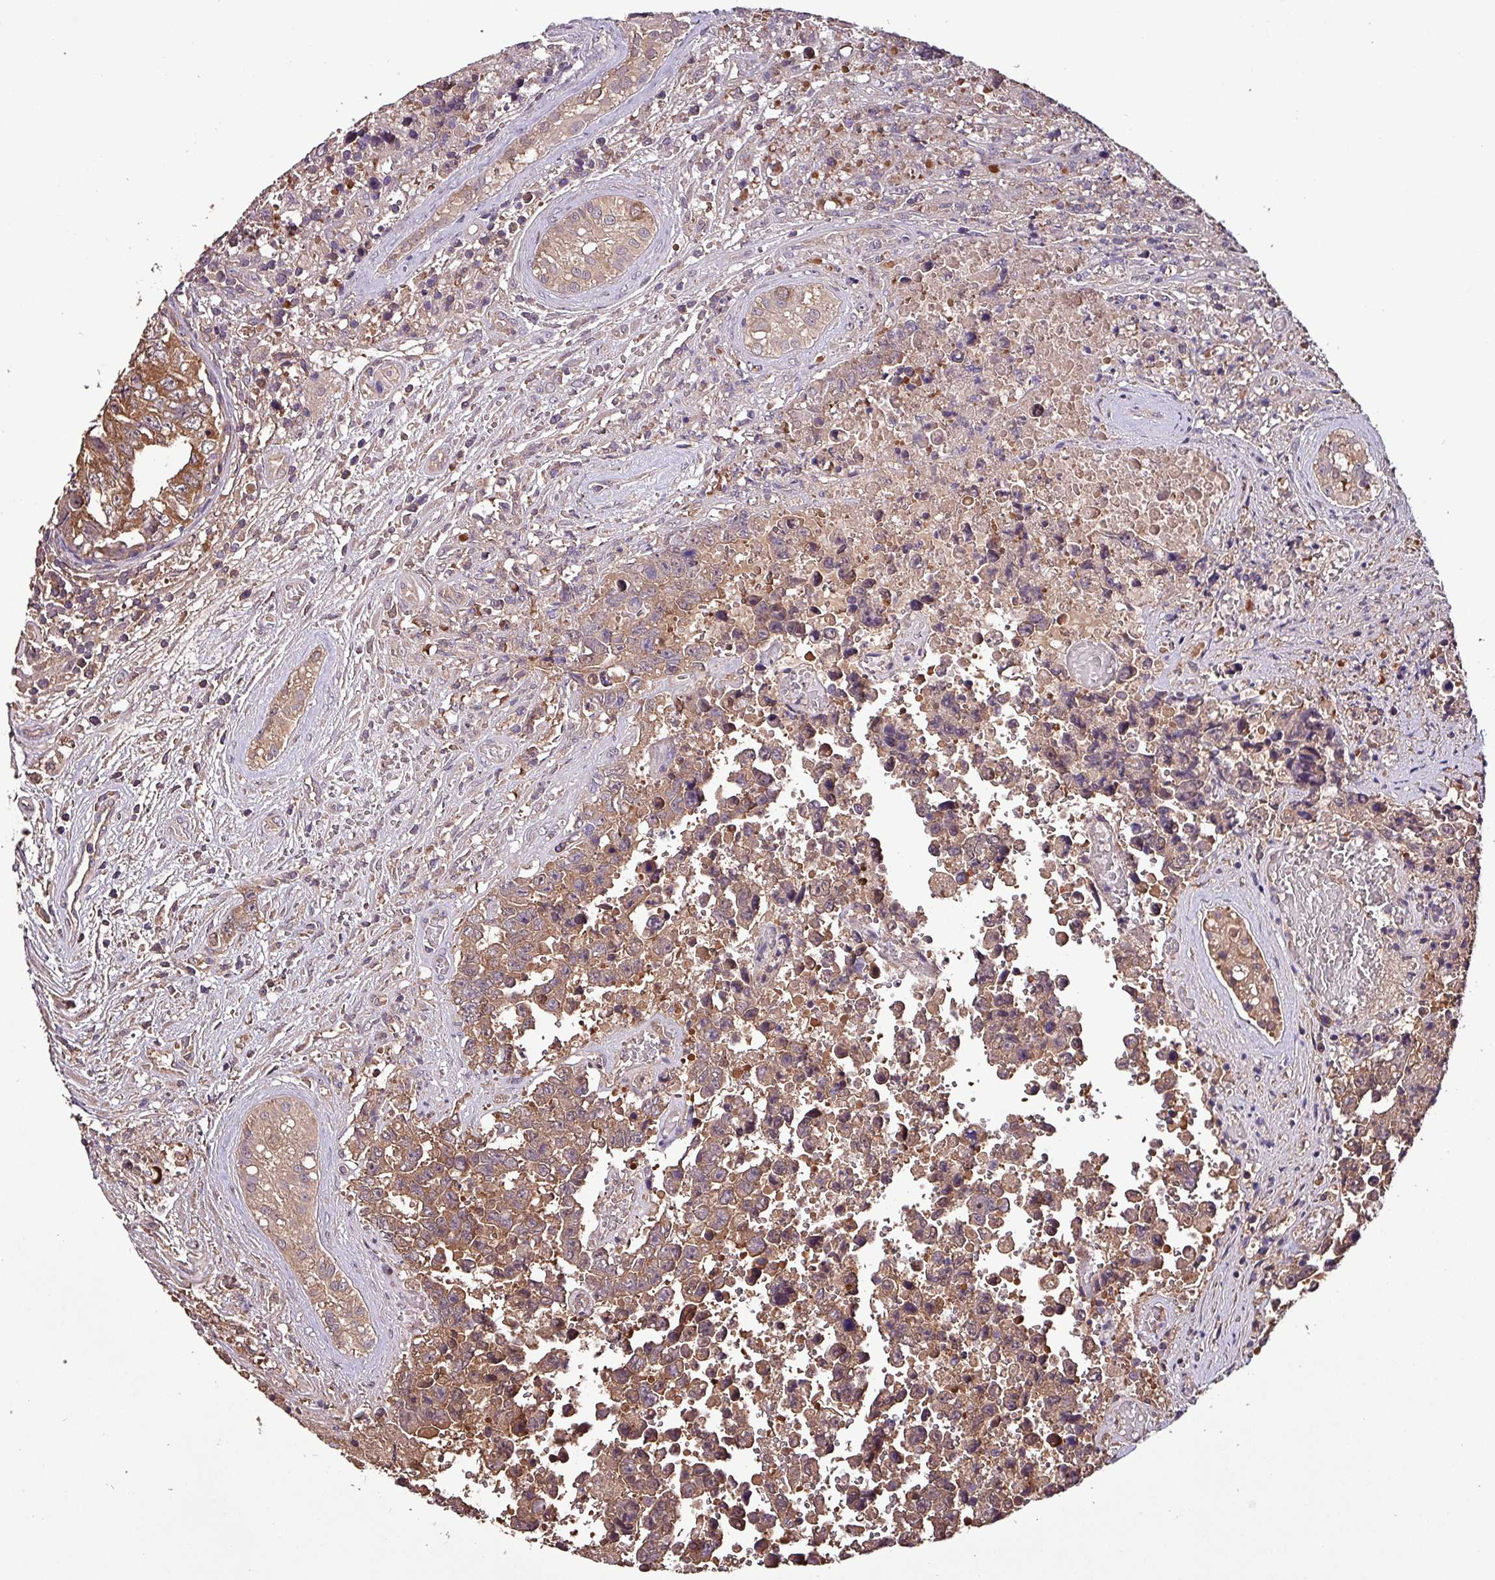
{"staining": {"intensity": "moderate", "quantity": ">75%", "location": "cytoplasmic/membranous"}, "tissue": "testis cancer", "cell_type": "Tumor cells", "image_type": "cancer", "snomed": [{"axis": "morphology", "description": "Normal tissue, NOS"}, {"axis": "morphology", "description": "Carcinoma, Embryonal, NOS"}, {"axis": "topography", "description": "Testis"}, {"axis": "topography", "description": "Epididymis"}], "caption": "Embryonal carcinoma (testis) was stained to show a protein in brown. There is medium levels of moderate cytoplasmic/membranous expression in about >75% of tumor cells.", "gene": "PAFAH1B2", "patient": {"sex": "male", "age": 25}}